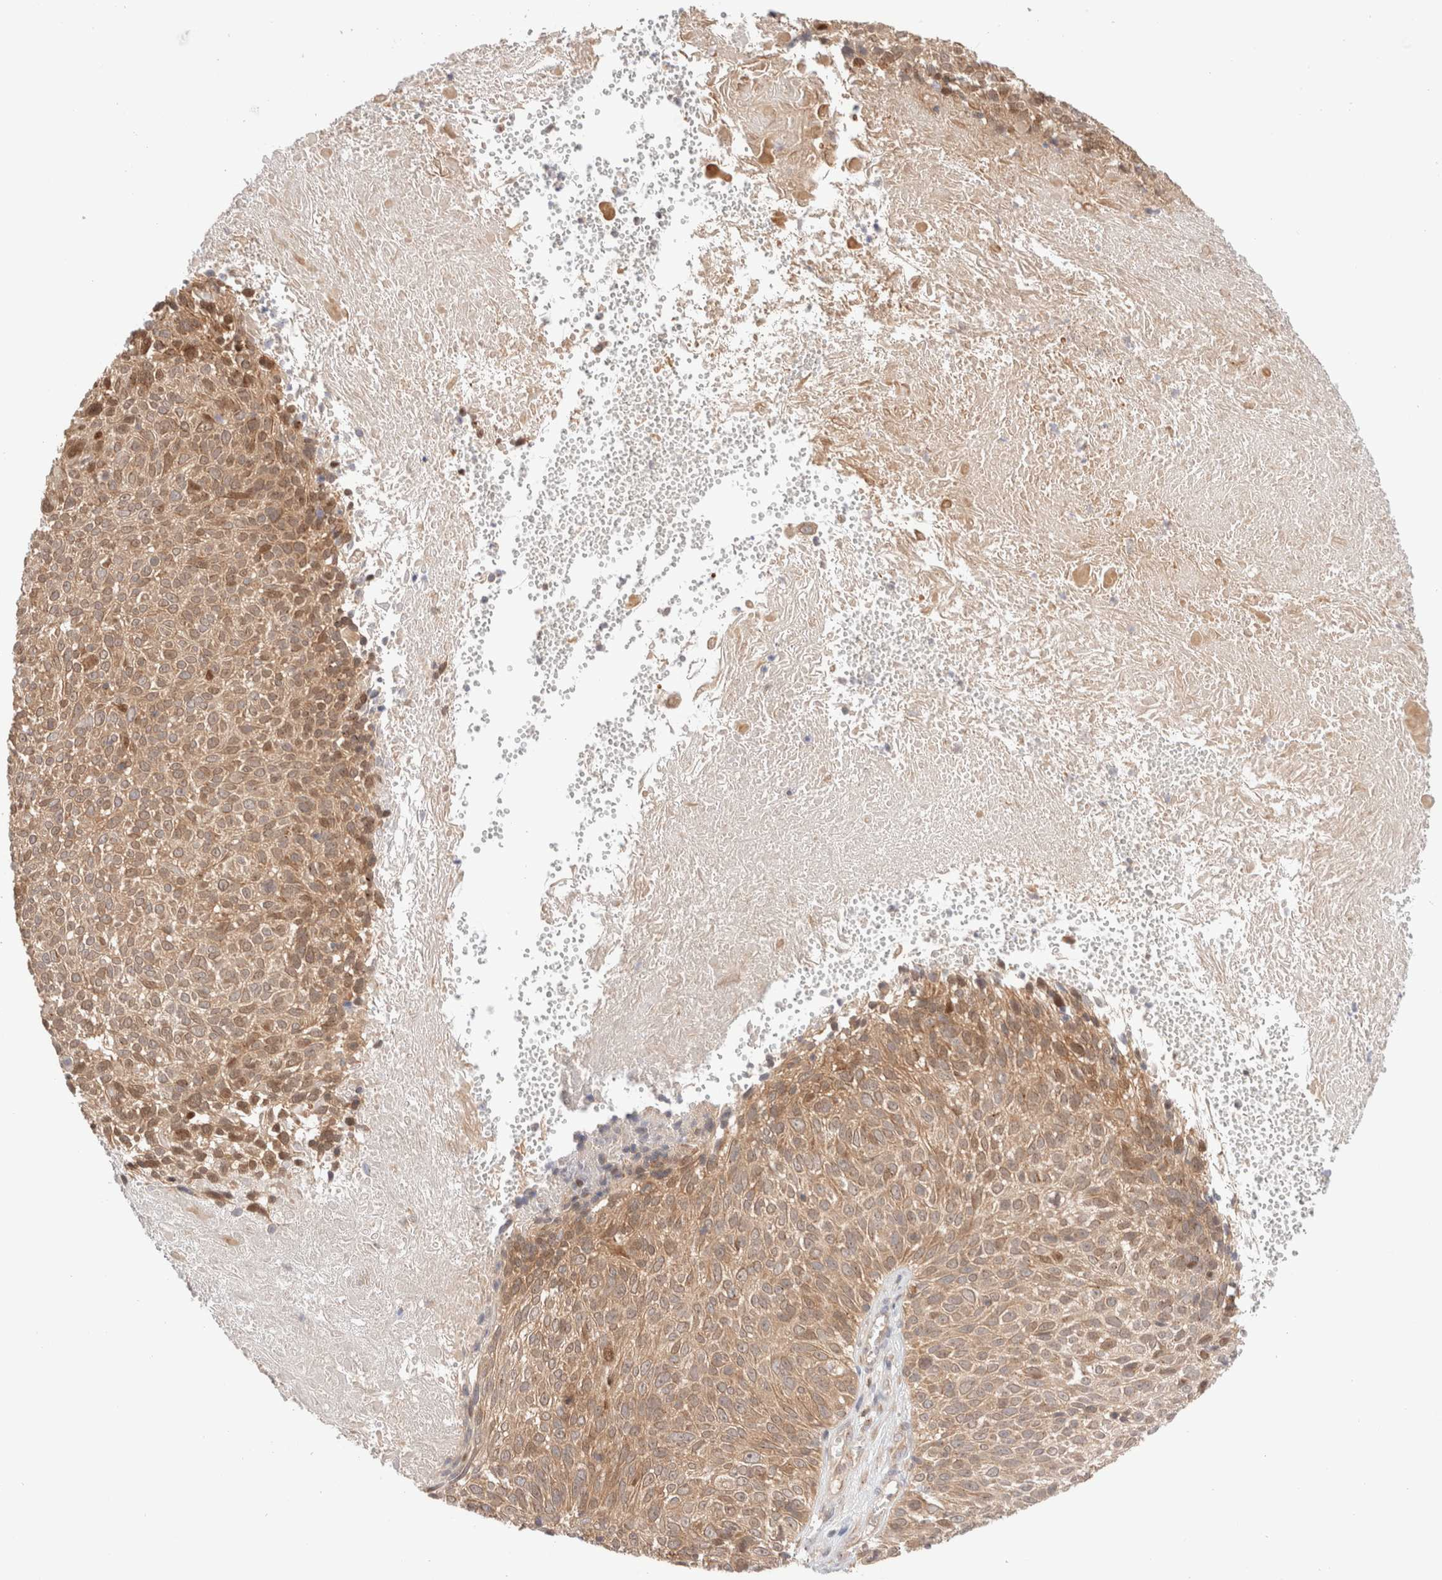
{"staining": {"intensity": "moderate", "quantity": ">75%", "location": "cytoplasmic/membranous"}, "tissue": "cervical cancer", "cell_type": "Tumor cells", "image_type": "cancer", "snomed": [{"axis": "morphology", "description": "Squamous cell carcinoma, NOS"}, {"axis": "topography", "description": "Cervix"}], "caption": "Tumor cells demonstrate medium levels of moderate cytoplasmic/membranous staining in approximately >75% of cells in human squamous cell carcinoma (cervical).", "gene": "XKR4", "patient": {"sex": "female", "age": 74}}